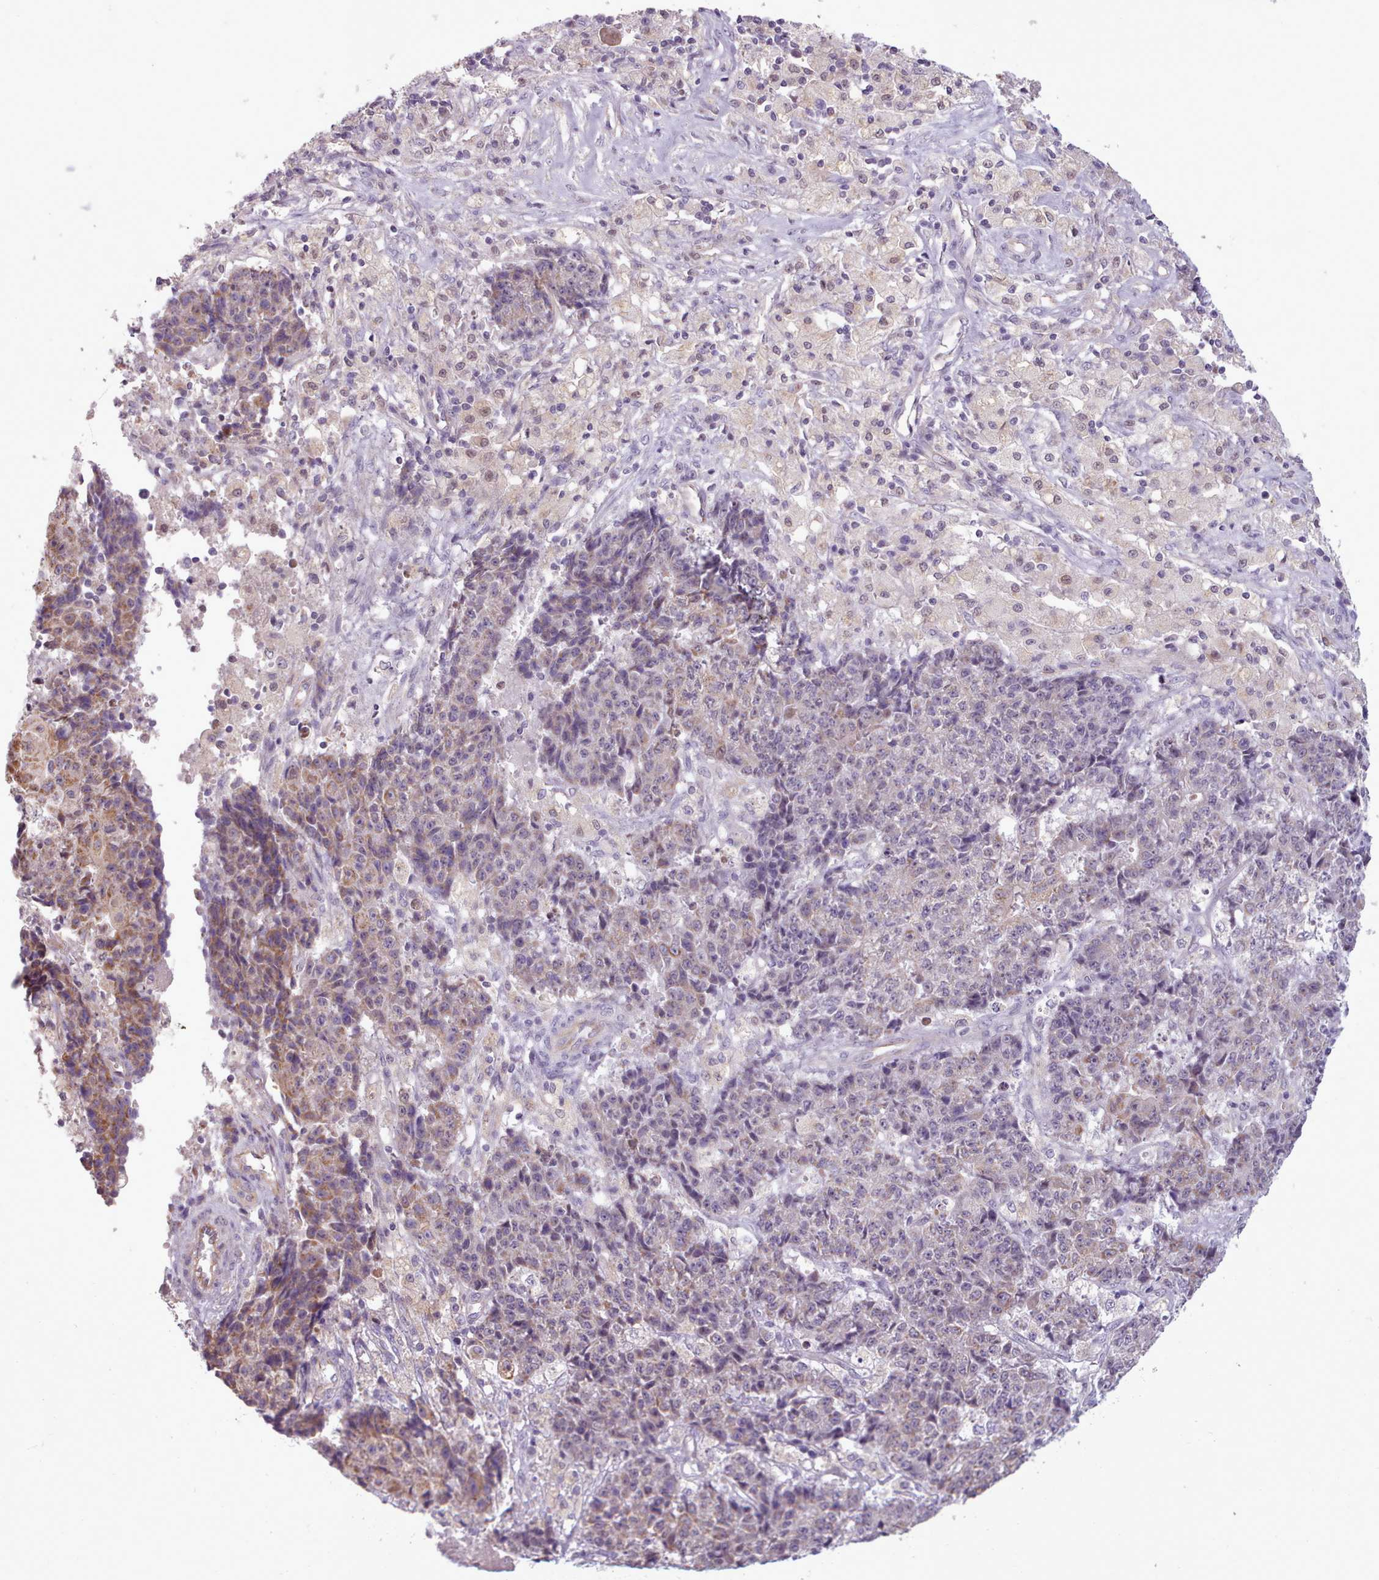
{"staining": {"intensity": "moderate", "quantity": "<25%", "location": "cytoplasmic/membranous"}, "tissue": "ovarian cancer", "cell_type": "Tumor cells", "image_type": "cancer", "snomed": [{"axis": "morphology", "description": "Carcinoma, endometroid"}, {"axis": "topography", "description": "Ovary"}], "caption": "The image demonstrates immunohistochemical staining of ovarian cancer. There is moderate cytoplasmic/membranous positivity is identified in about <25% of tumor cells.", "gene": "SLURP1", "patient": {"sex": "female", "age": 42}}